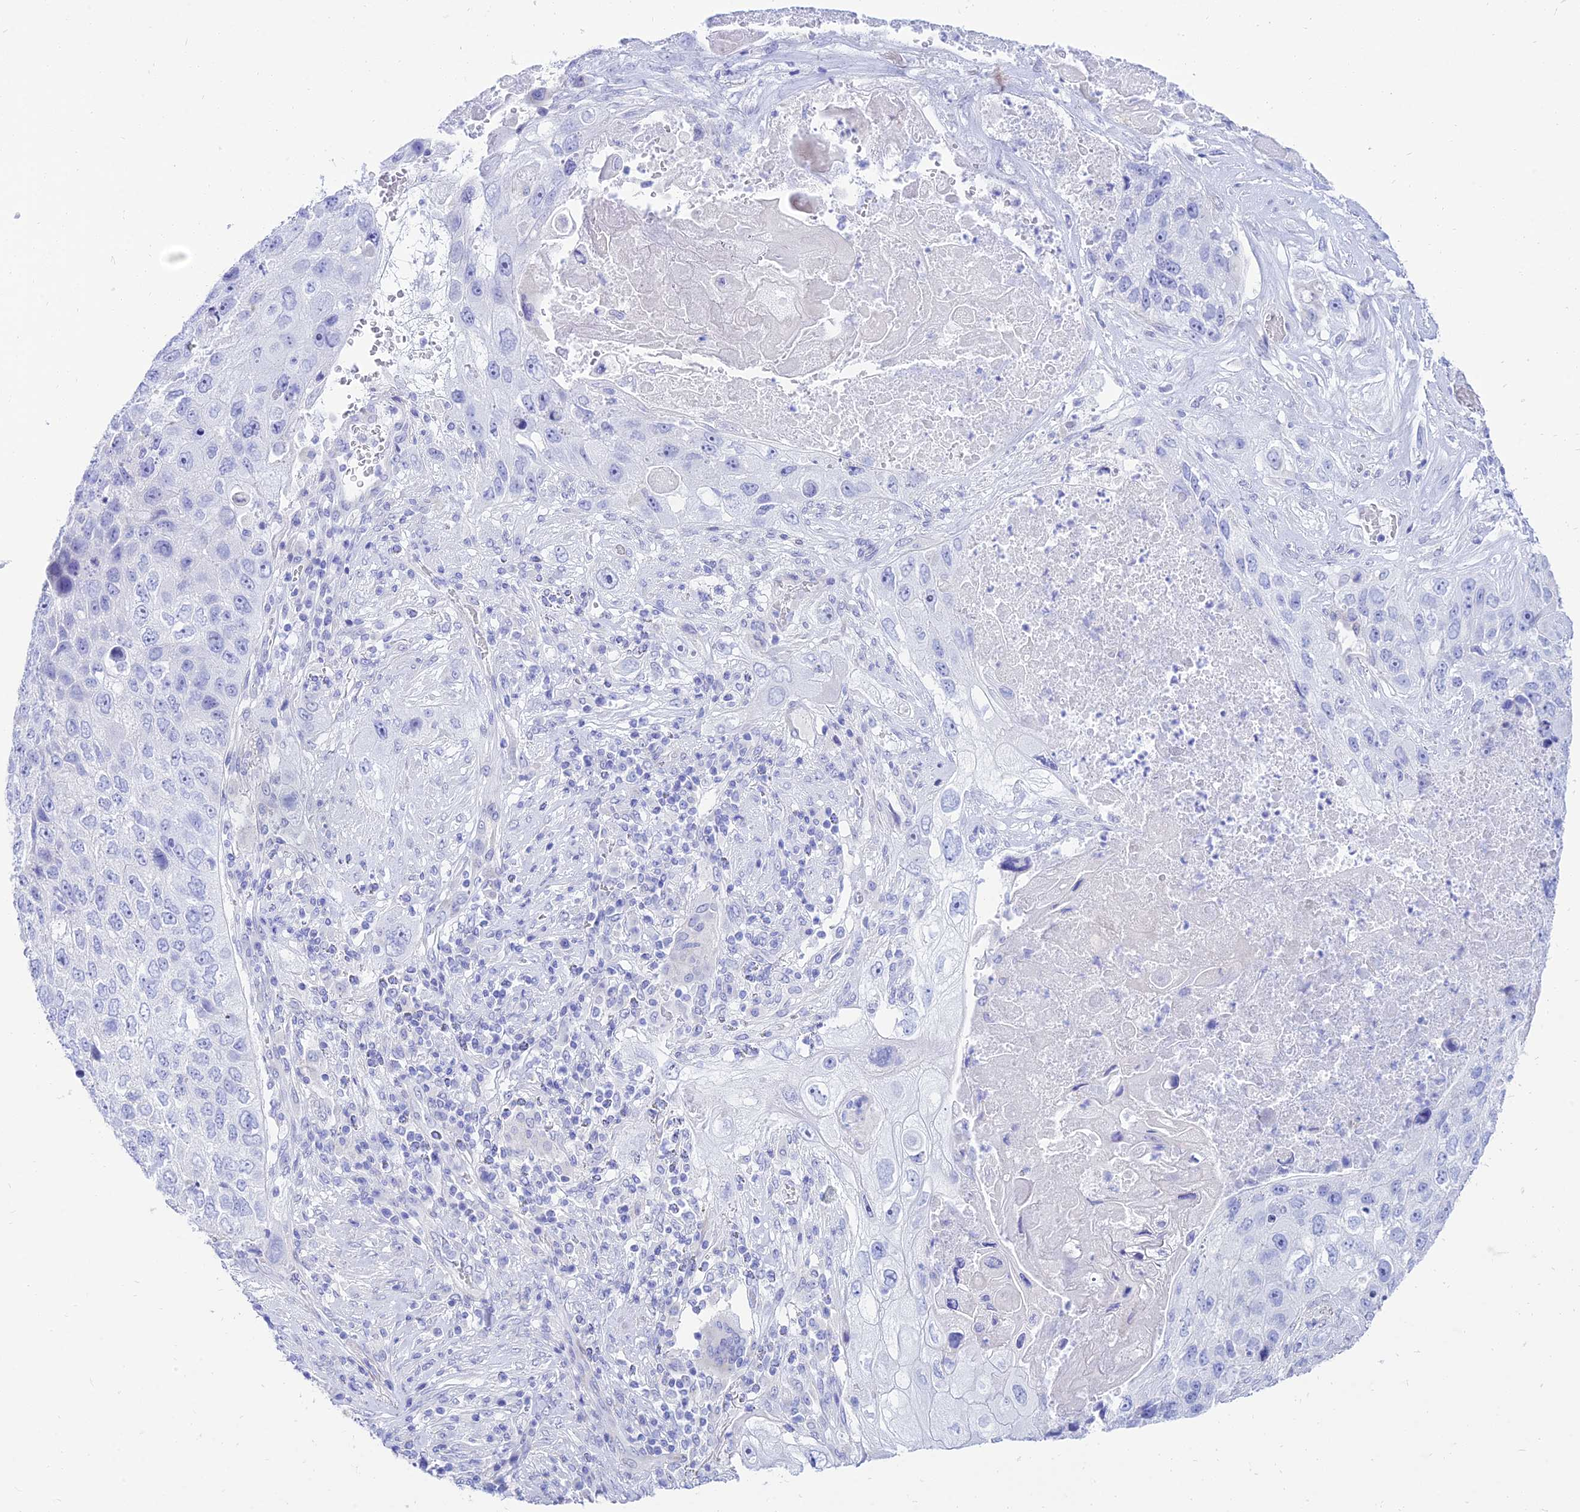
{"staining": {"intensity": "negative", "quantity": "none", "location": "none"}, "tissue": "lung cancer", "cell_type": "Tumor cells", "image_type": "cancer", "snomed": [{"axis": "morphology", "description": "Squamous cell carcinoma, NOS"}, {"axis": "topography", "description": "Lung"}], "caption": "DAB immunohistochemical staining of human lung cancer (squamous cell carcinoma) demonstrates no significant staining in tumor cells.", "gene": "TAC3", "patient": {"sex": "male", "age": 61}}